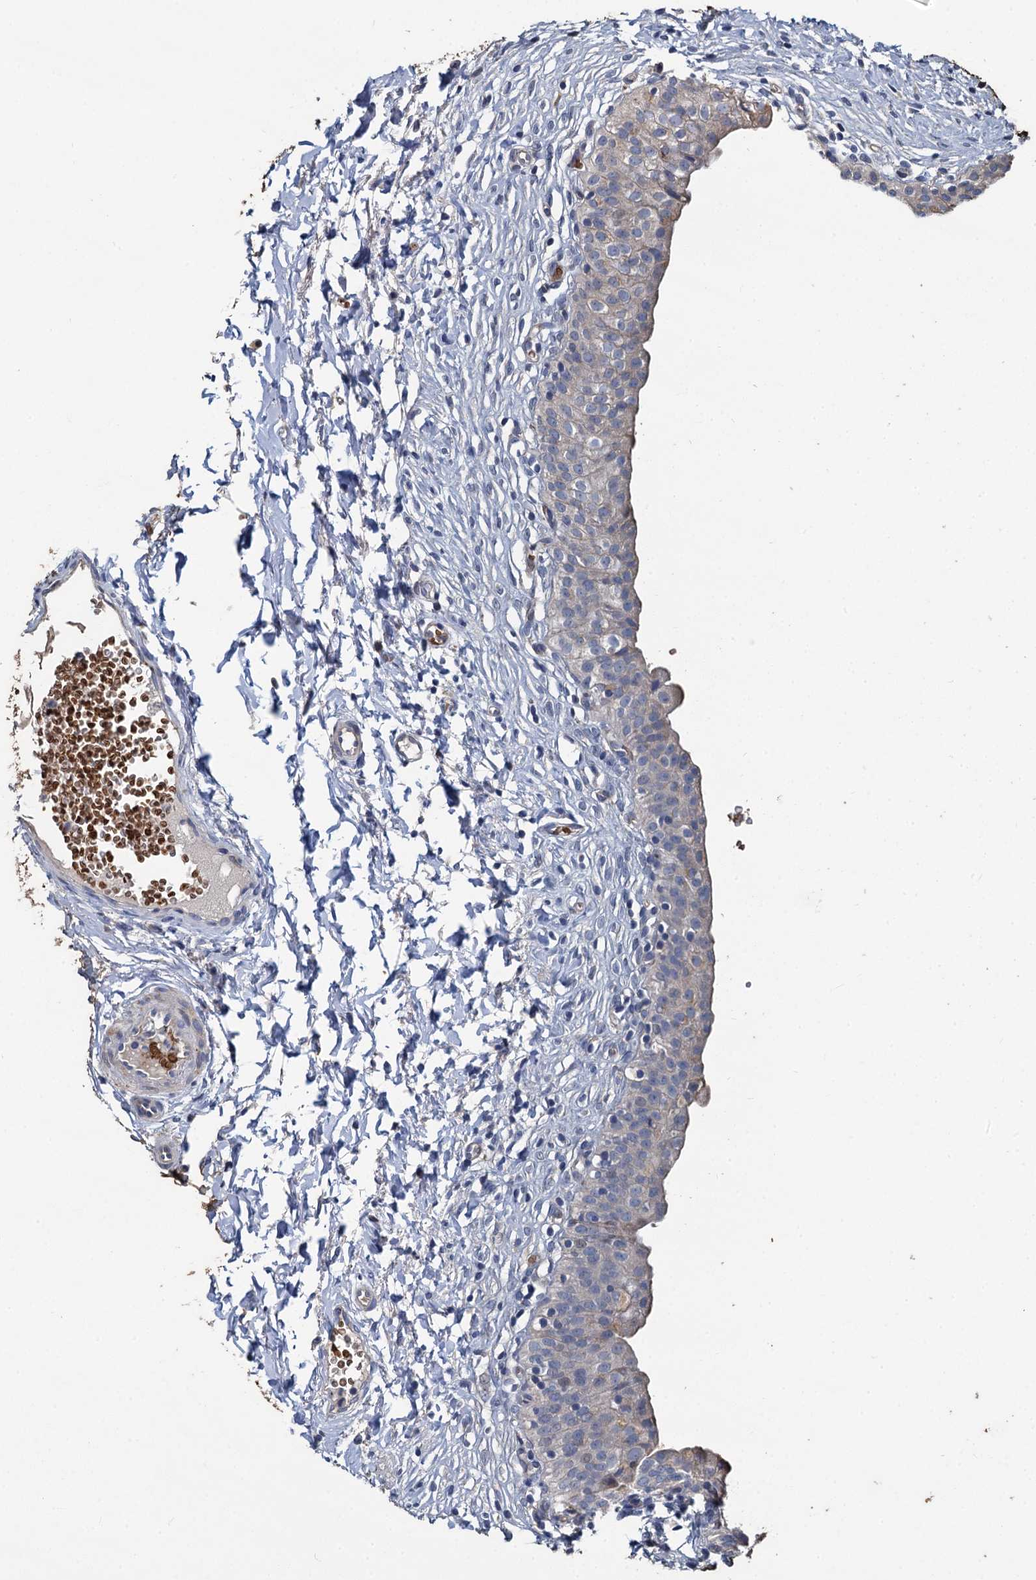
{"staining": {"intensity": "negative", "quantity": "none", "location": "none"}, "tissue": "urinary bladder", "cell_type": "Urothelial cells", "image_type": "normal", "snomed": [{"axis": "morphology", "description": "Normal tissue, NOS"}, {"axis": "topography", "description": "Urinary bladder"}], "caption": "The IHC image has no significant staining in urothelial cells of urinary bladder.", "gene": "TCTN2", "patient": {"sex": "male", "age": 55}}